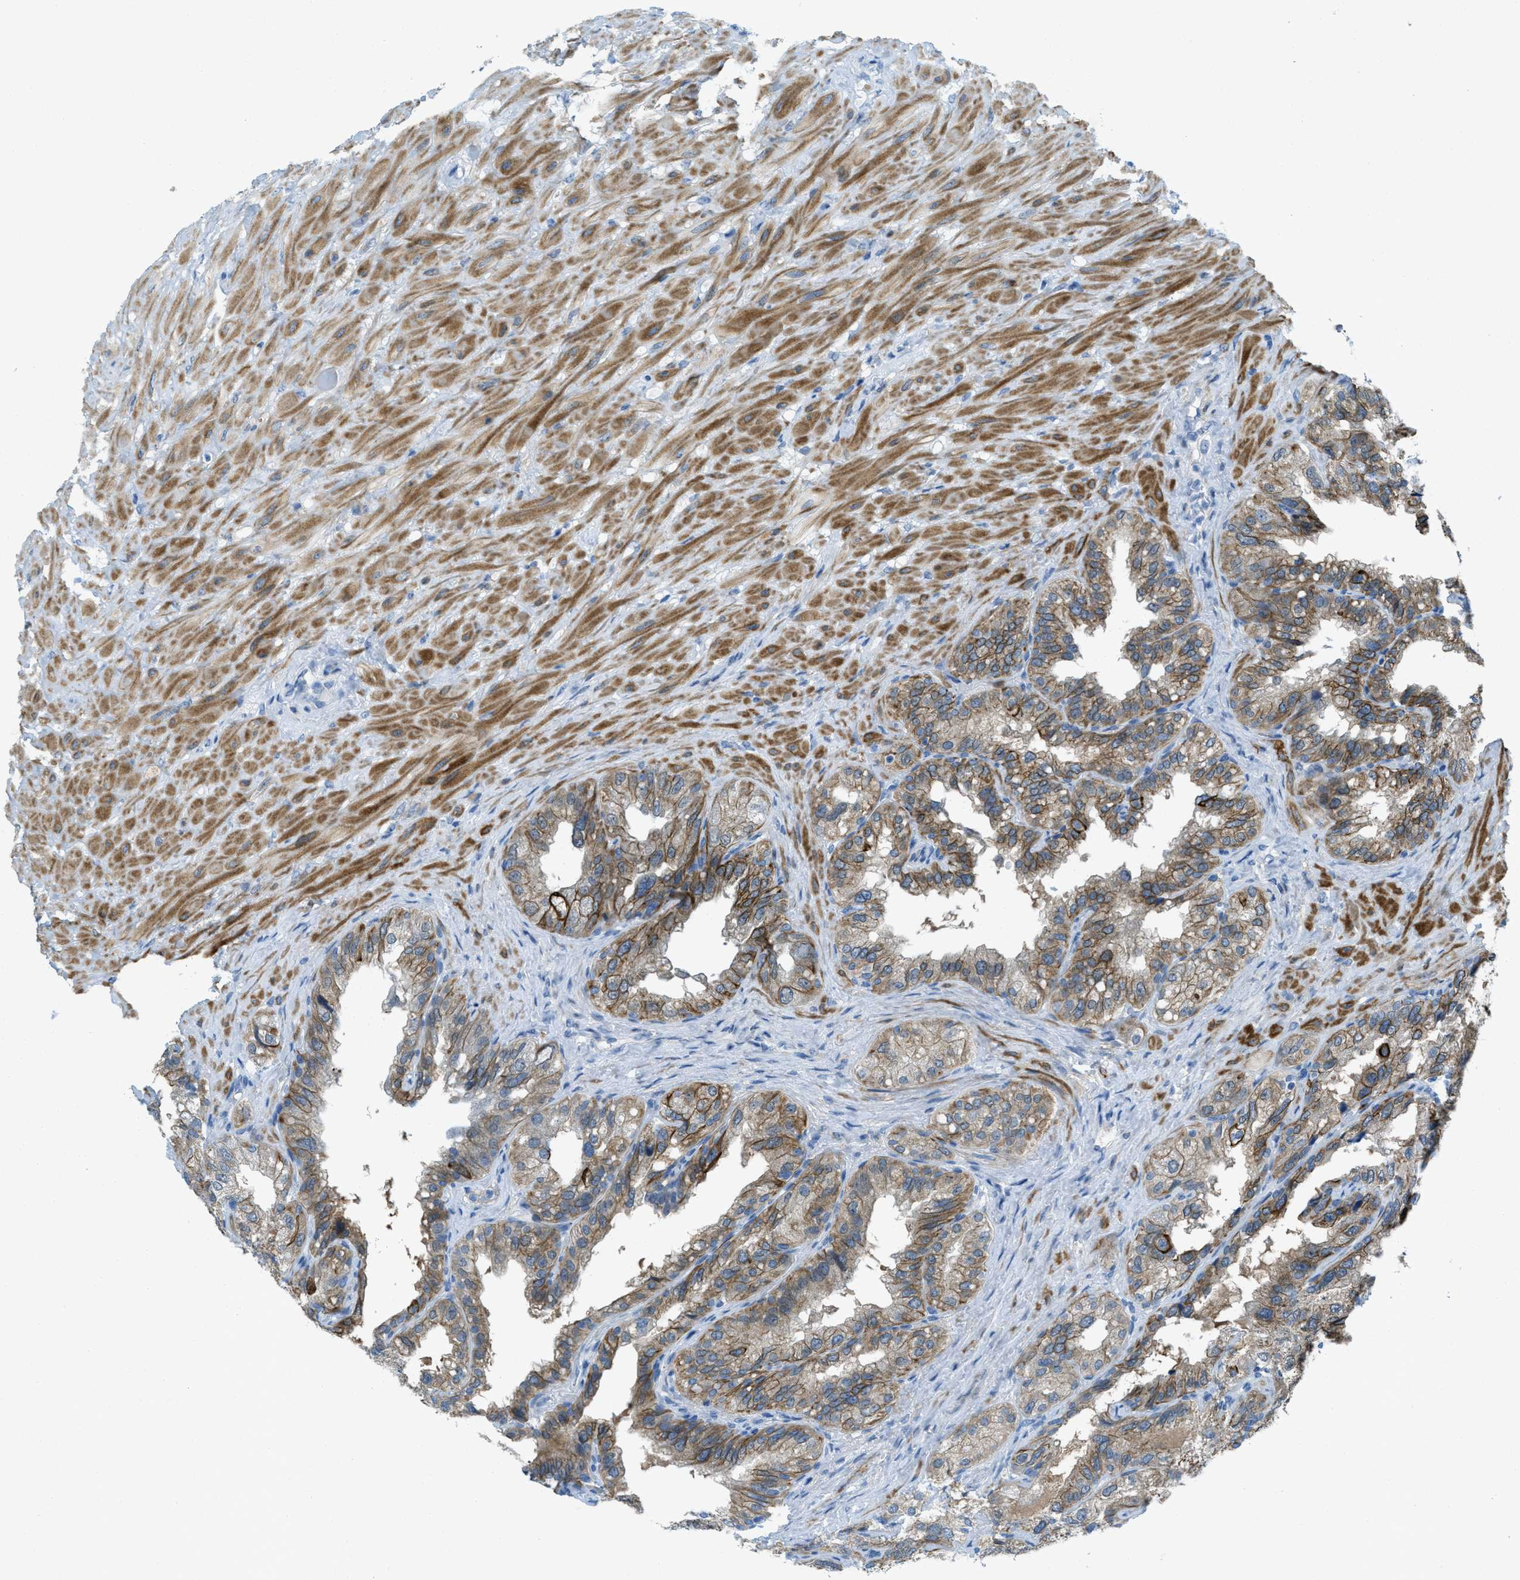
{"staining": {"intensity": "moderate", "quantity": ">75%", "location": "cytoplasmic/membranous"}, "tissue": "seminal vesicle", "cell_type": "Glandular cells", "image_type": "normal", "snomed": [{"axis": "morphology", "description": "Normal tissue, NOS"}, {"axis": "topography", "description": "Seminal veicle"}], "caption": "Immunohistochemistry (IHC) staining of unremarkable seminal vesicle, which demonstrates medium levels of moderate cytoplasmic/membranous expression in about >75% of glandular cells indicating moderate cytoplasmic/membranous protein positivity. The staining was performed using DAB (brown) for protein detection and nuclei were counterstained in hematoxylin (blue).", "gene": "KLHL8", "patient": {"sex": "male", "age": 68}}